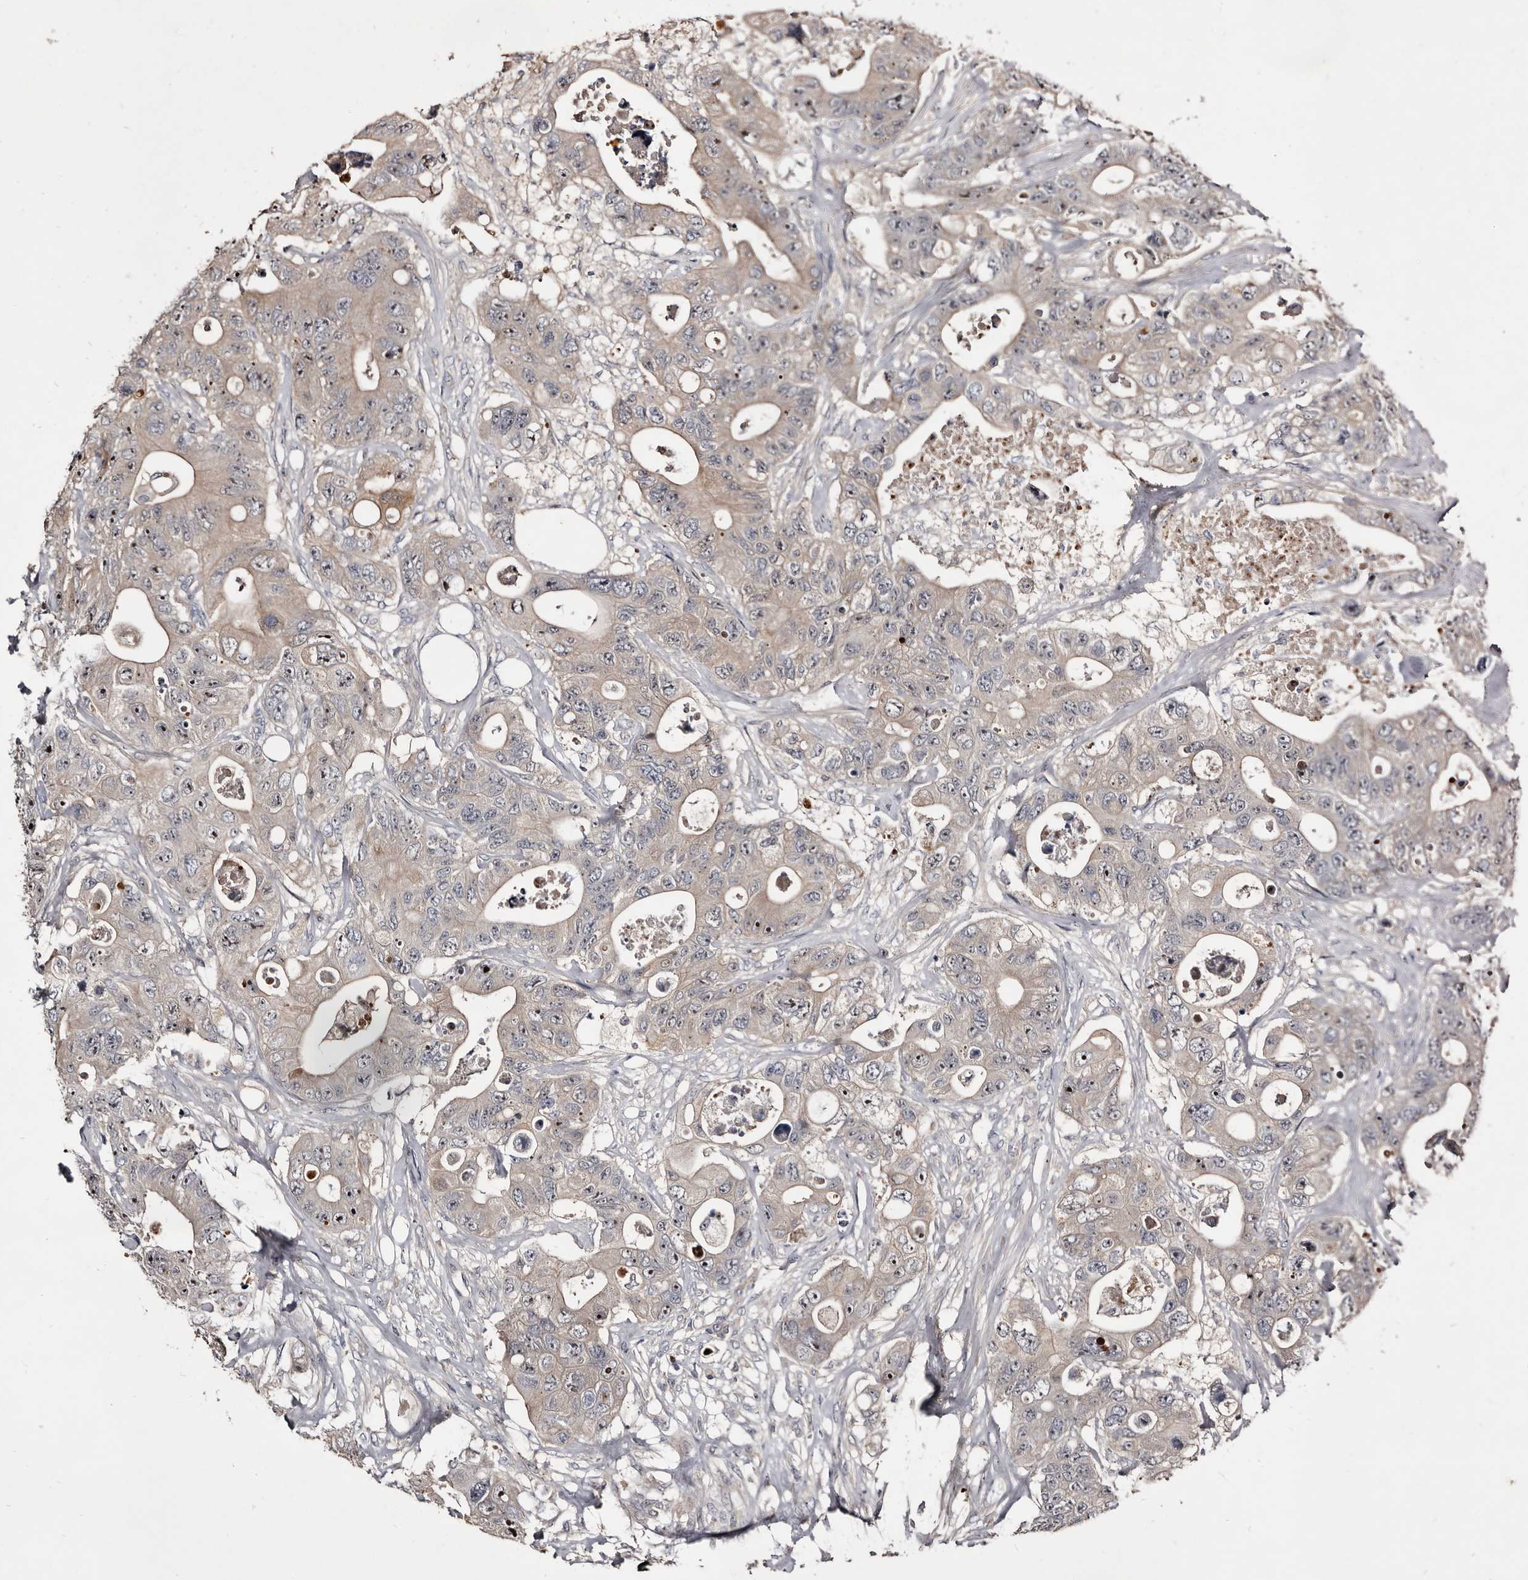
{"staining": {"intensity": "moderate", "quantity": "25%-75%", "location": "nuclear"}, "tissue": "colorectal cancer", "cell_type": "Tumor cells", "image_type": "cancer", "snomed": [{"axis": "morphology", "description": "Adenocarcinoma, NOS"}, {"axis": "topography", "description": "Colon"}], "caption": "DAB immunohistochemical staining of human colorectal cancer shows moderate nuclear protein expression in approximately 25%-75% of tumor cells. The staining is performed using DAB (3,3'-diaminobenzidine) brown chromogen to label protein expression. The nuclei are counter-stained blue using hematoxylin.", "gene": "TTC39A", "patient": {"sex": "female", "age": 46}}